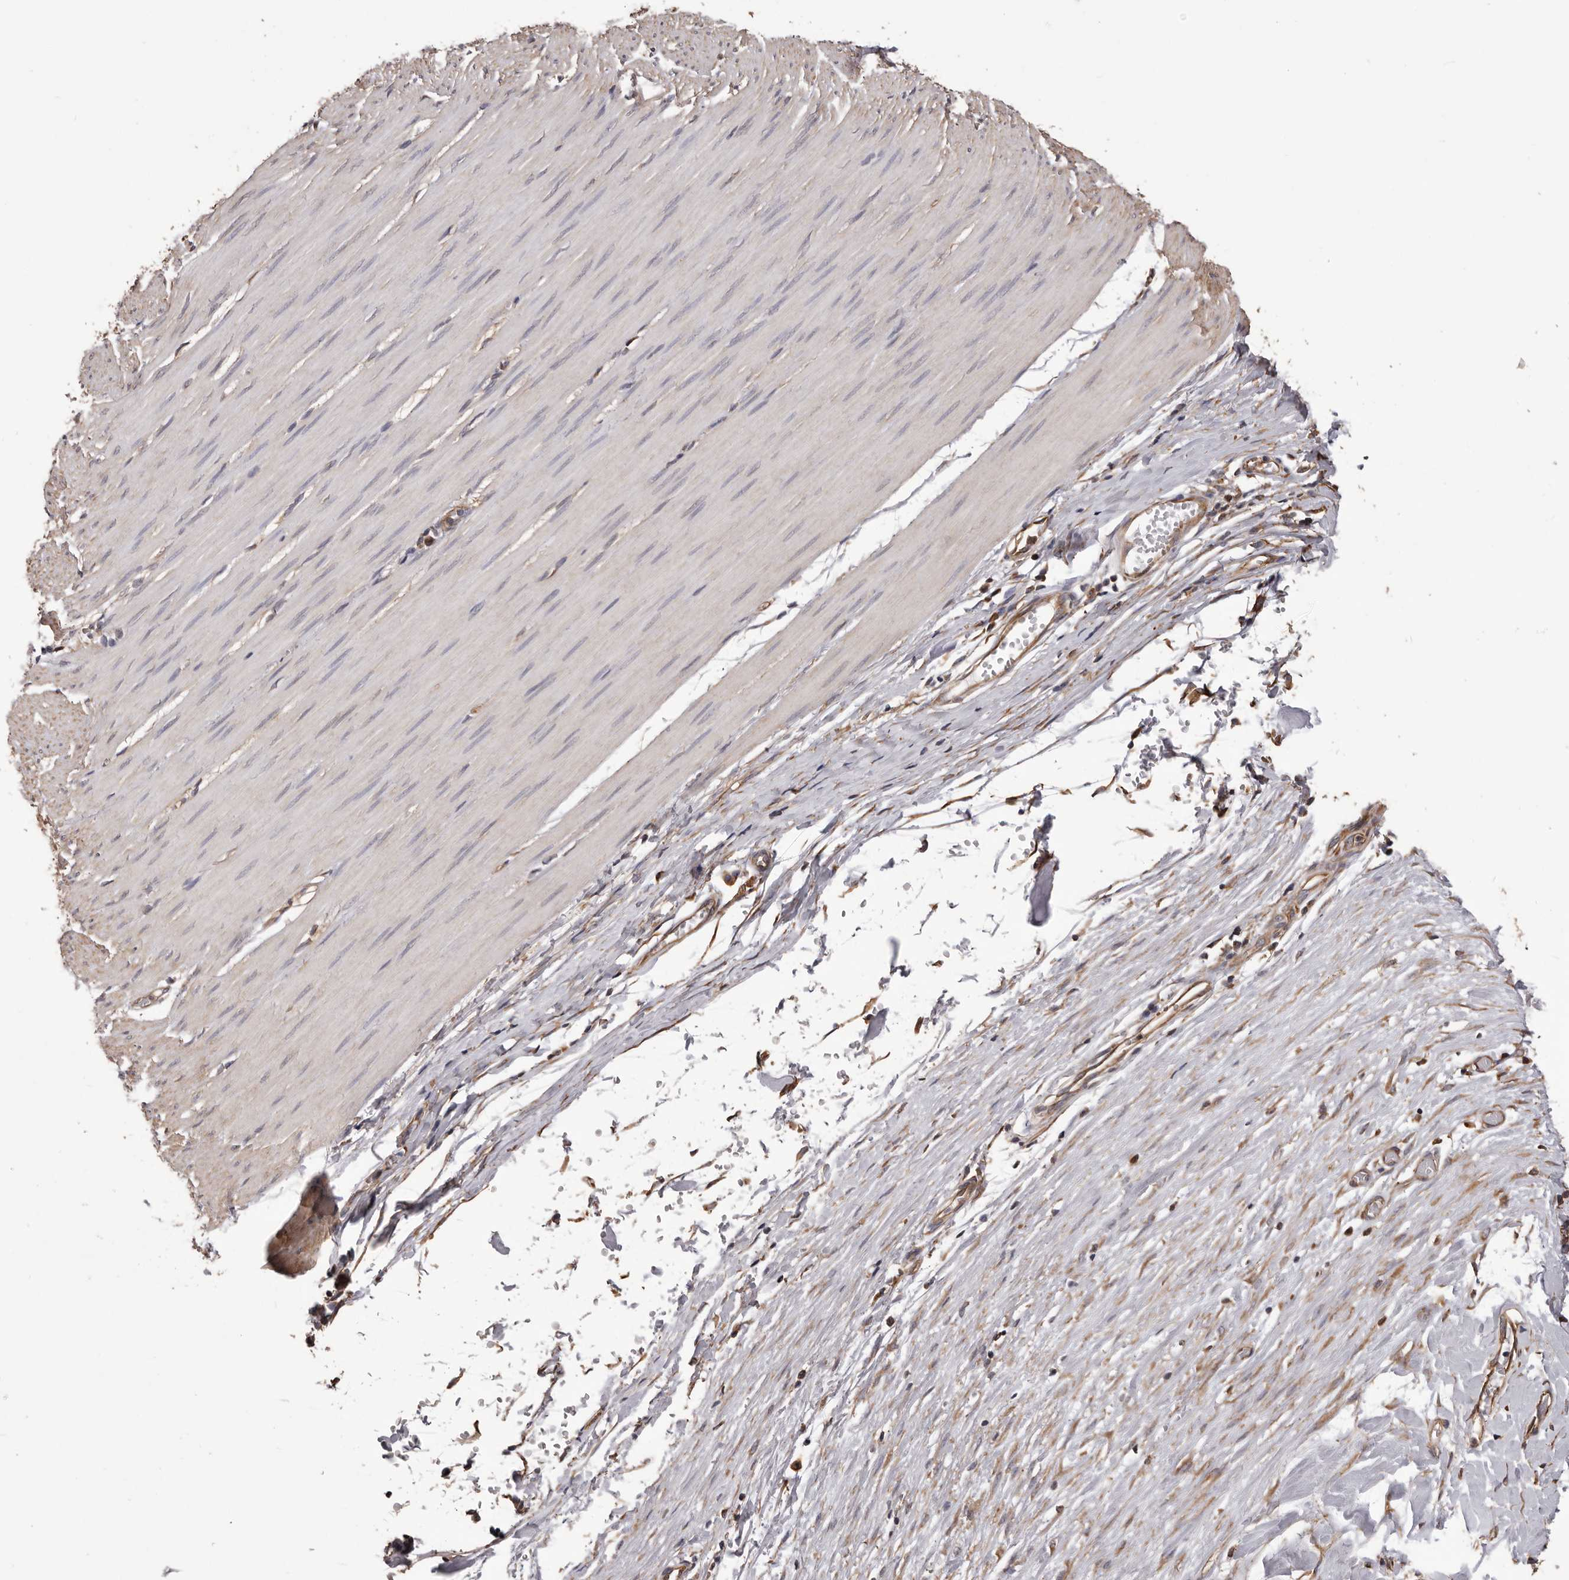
{"staining": {"intensity": "weak", "quantity": "<25%", "location": "cytoplasmic/membranous"}, "tissue": "smooth muscle", "cell_type": "Smooth muscle cells", "image_type": "normal", "snomed": [{"axis": "morphology", "description": "Normal tissue, NOS"}, {"axis": "morphology", "description": "Adenocarcinoma, NOS"}, {"axis": "topography", "description": "Colon"}, {"axis": "topography", "description": "Peripheral nerve tissue"}], "caption": "IHC image of normal smooth muscle stained for a protein (brown), which reveals no expression in smooth muscle cells.", "gene": "CEP104", "patient": {"sex": "male", "age": 14}}